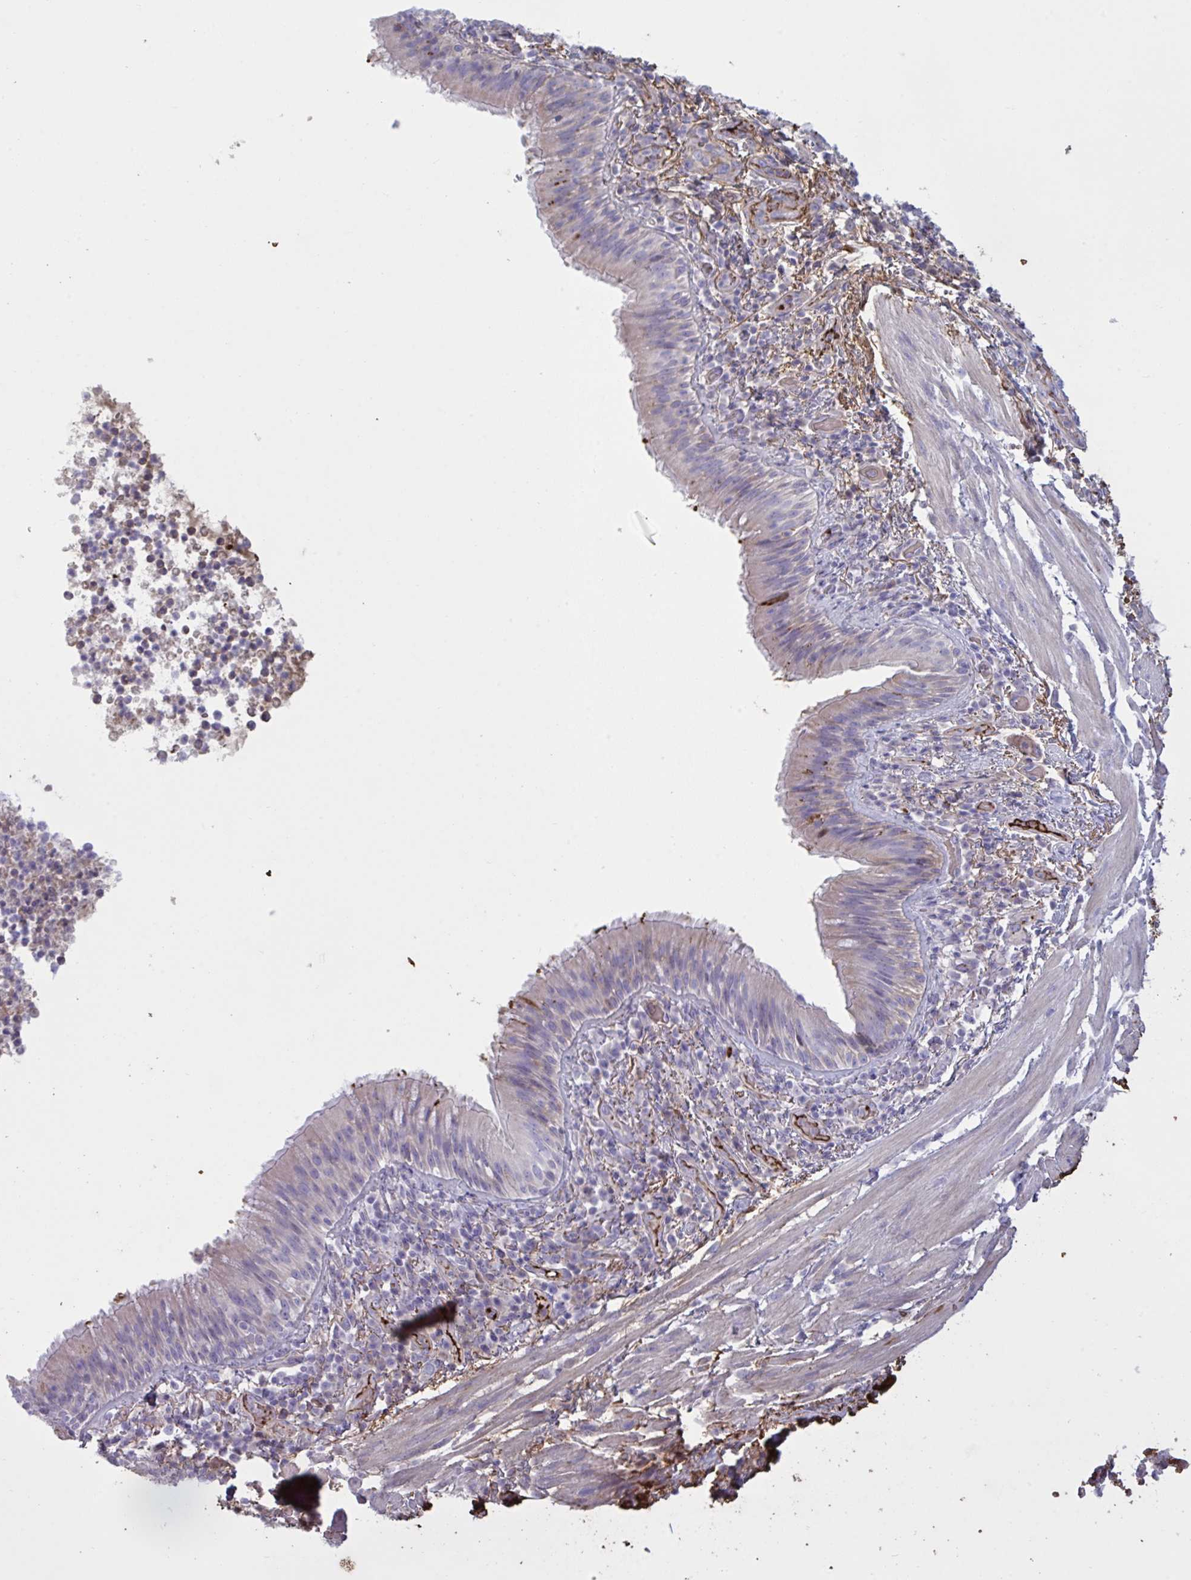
{"staining": {"intensity": "negative", "quantity": "none", "location": "none"}, "tissue": "bronchus", "cell_type": "Respiratory epithelial cells", "image_type": "normal", "snomed": [{"axis": "morphology", "description": "Normal tissue, NOS"}, {"axis": "topography", "description": "Cartilage tissue"}, {"axis": "topography", "description": "Bronchus"}], "caption": "Immunohistochemistry image of normal bronchus stained for a protein (brown), which reveals no expression in respiratory epithelial cells. The staining was performed using DAB (3,3'-diaminobenzidine) to visualize the protein expression in brown, while the nuclei were stained in blue with hematoxylin (Magnification: 20x).", "gene": "IL1R1", "patient": {"sex": "male", "age": 56}}